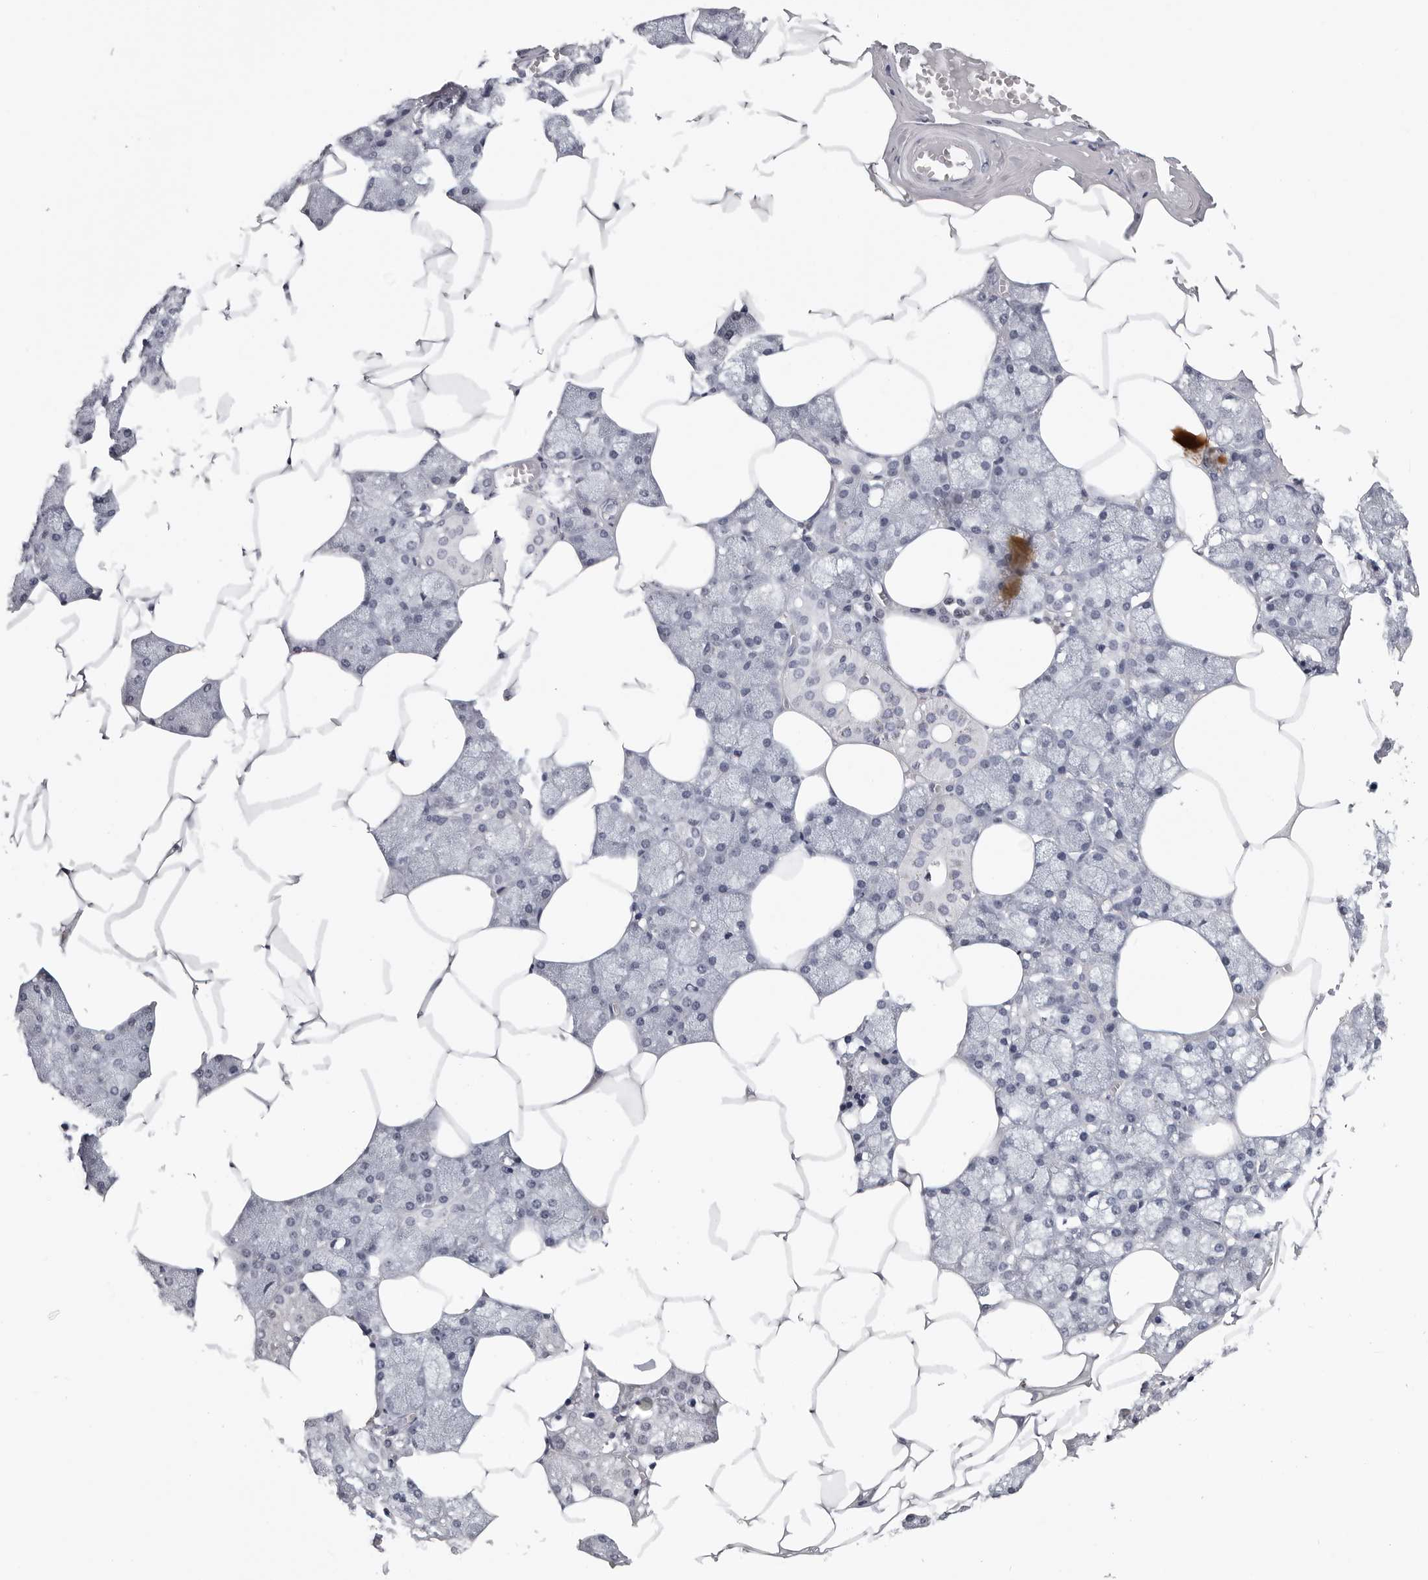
{"staining": {"intensity": "negative", "quantity": "none", "location": "none"}, "tissue": "salivary gland", "cell_type": "Glandular cells", "image_type": "normal", "snomed": [{"axis": "morphology", "description": "Normal tissue, NOS"}, {"axis": "topography", "description": "Salivary gland"}], "caption": "DAB (3,3'-diaminobenzidine) immunohistochemical staining of benign salivary gland demonstrates no significant positivity in glandular cells.", "gene": "GNL2", "patient": {"sex": "male", "age": 62}}